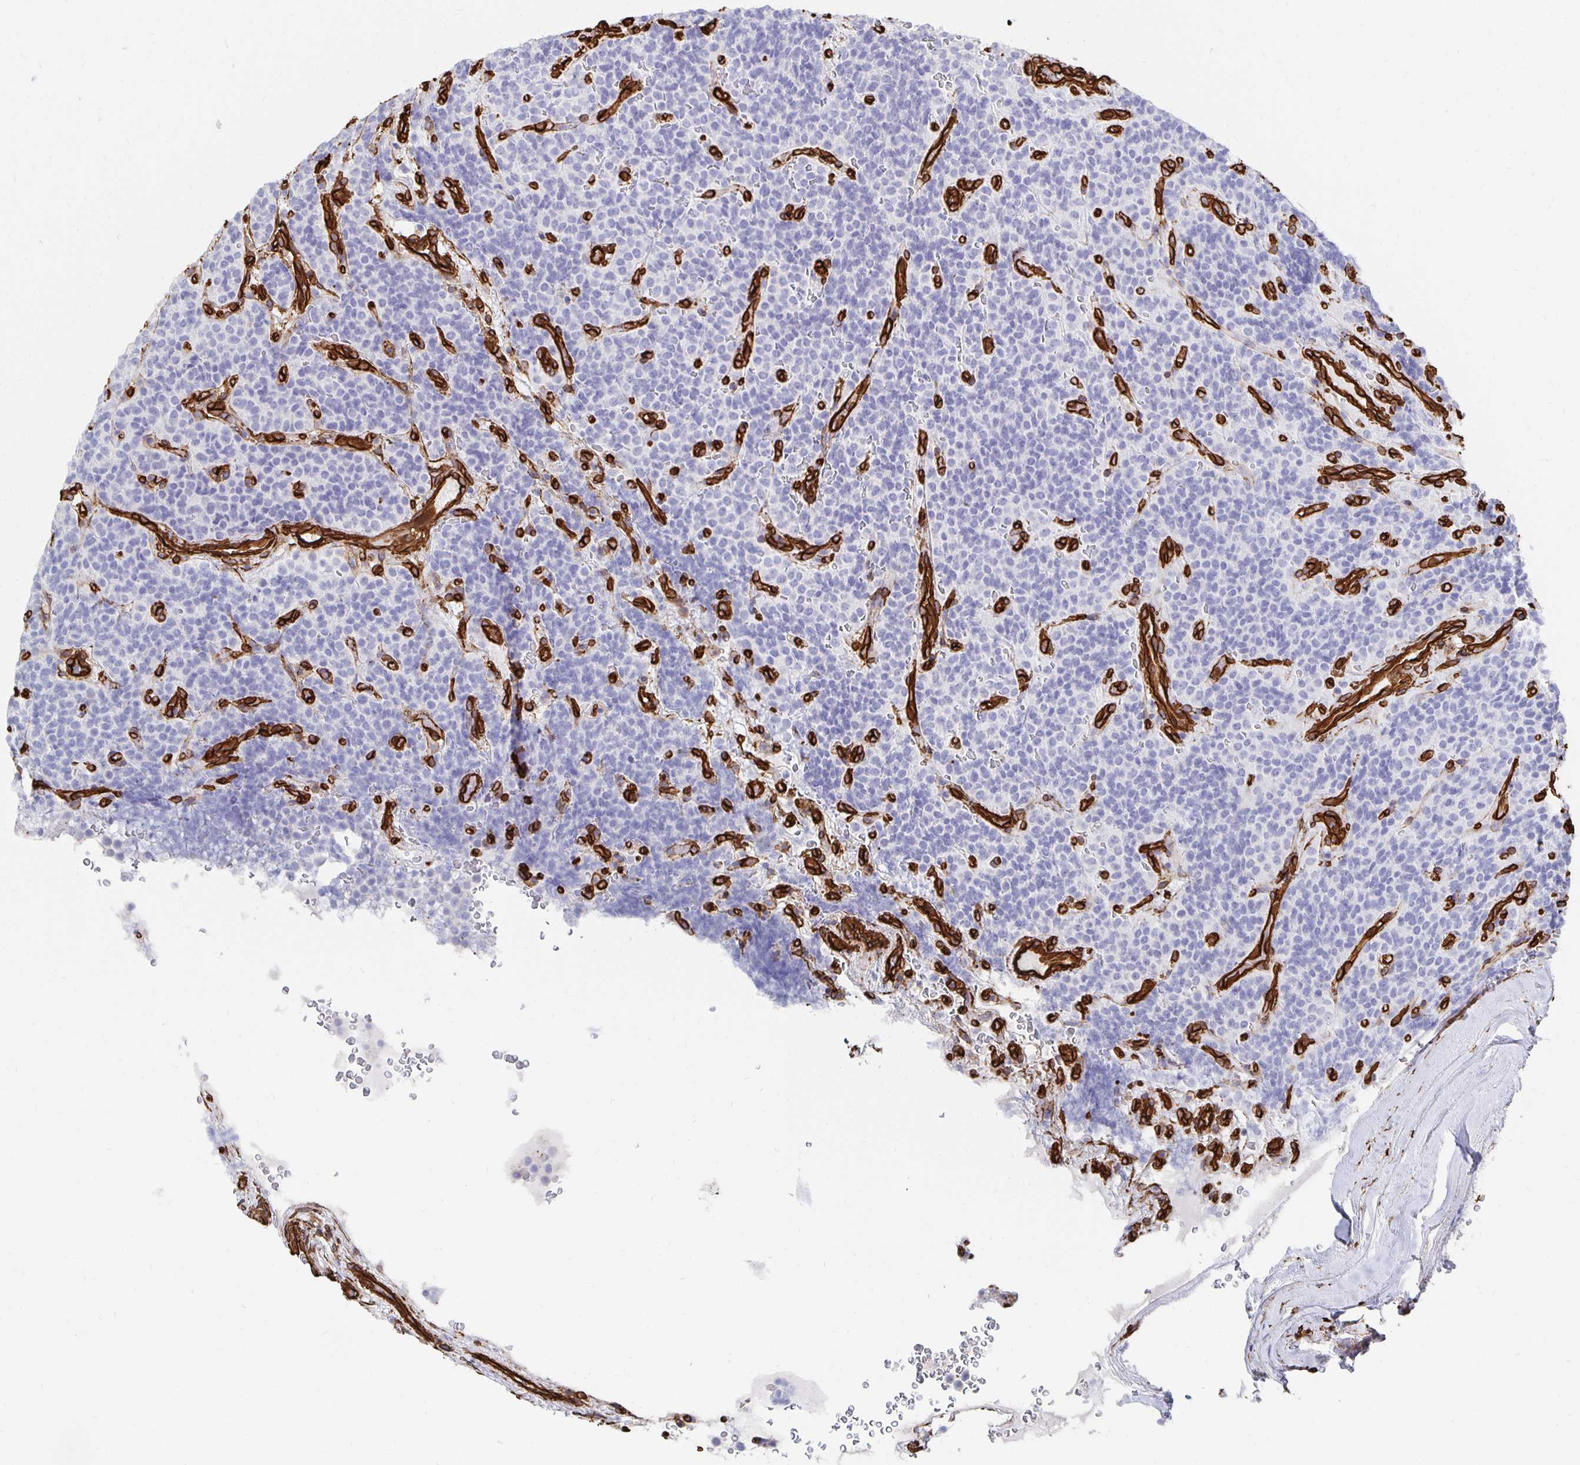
{"staining": {"intensity": "negative", "quantity": "none", "location": "none"}, "tissue": "carcinoid", "cell_type": "Tumor cells", "image_type": "cancer", "snomed": [{"axis": "morphology", "description": "Carcinoid, malignant, NOS"}, {"axis": "topography", "description": "Pancreas"}], "caption": "Protein analysis of carcinoid displays no significant expression in tumor cells.", "gene": "VIPR2", "patient": {"sex": "male", "age": 36}}